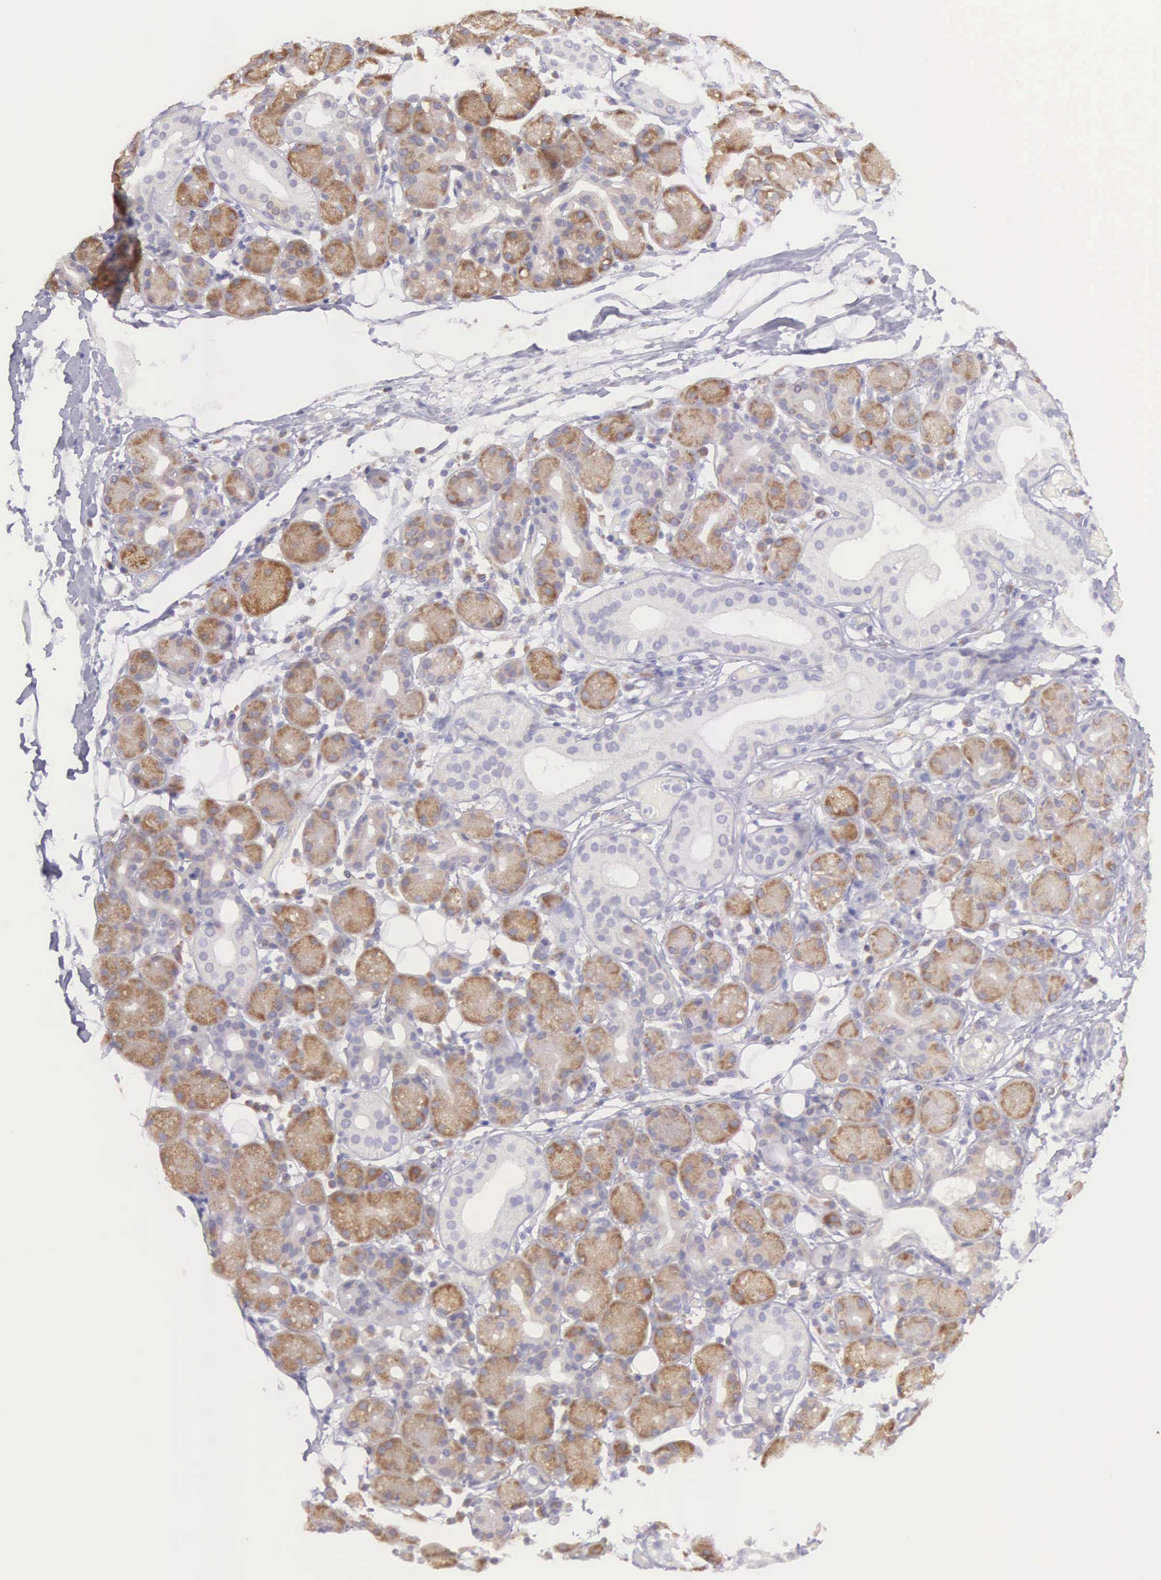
{"staining": {"intensity": "moderate", "quantity": "25%-75%", "location": "cytoplasmic/membranous"}, "tissue": "salivary gland", "cell_type": "Glandular cells", "image_type": "normal", "snomed": [{"axis": "morphology", "description": "Normal tissue, NOS"}, {"axis": "topography", "description": "Salivary gland"}, {"axis": "topography", "description": "Peripheral nerve tissue"}], "caption": "DAB immunohistochemical staining of benign salivary gland shows moderate cytoplasmic/membranous protein expression in about 25%-75% of glandular cells.", "gene": "ARFGAP3", "patient": {"sex": "male", "age": 62}}